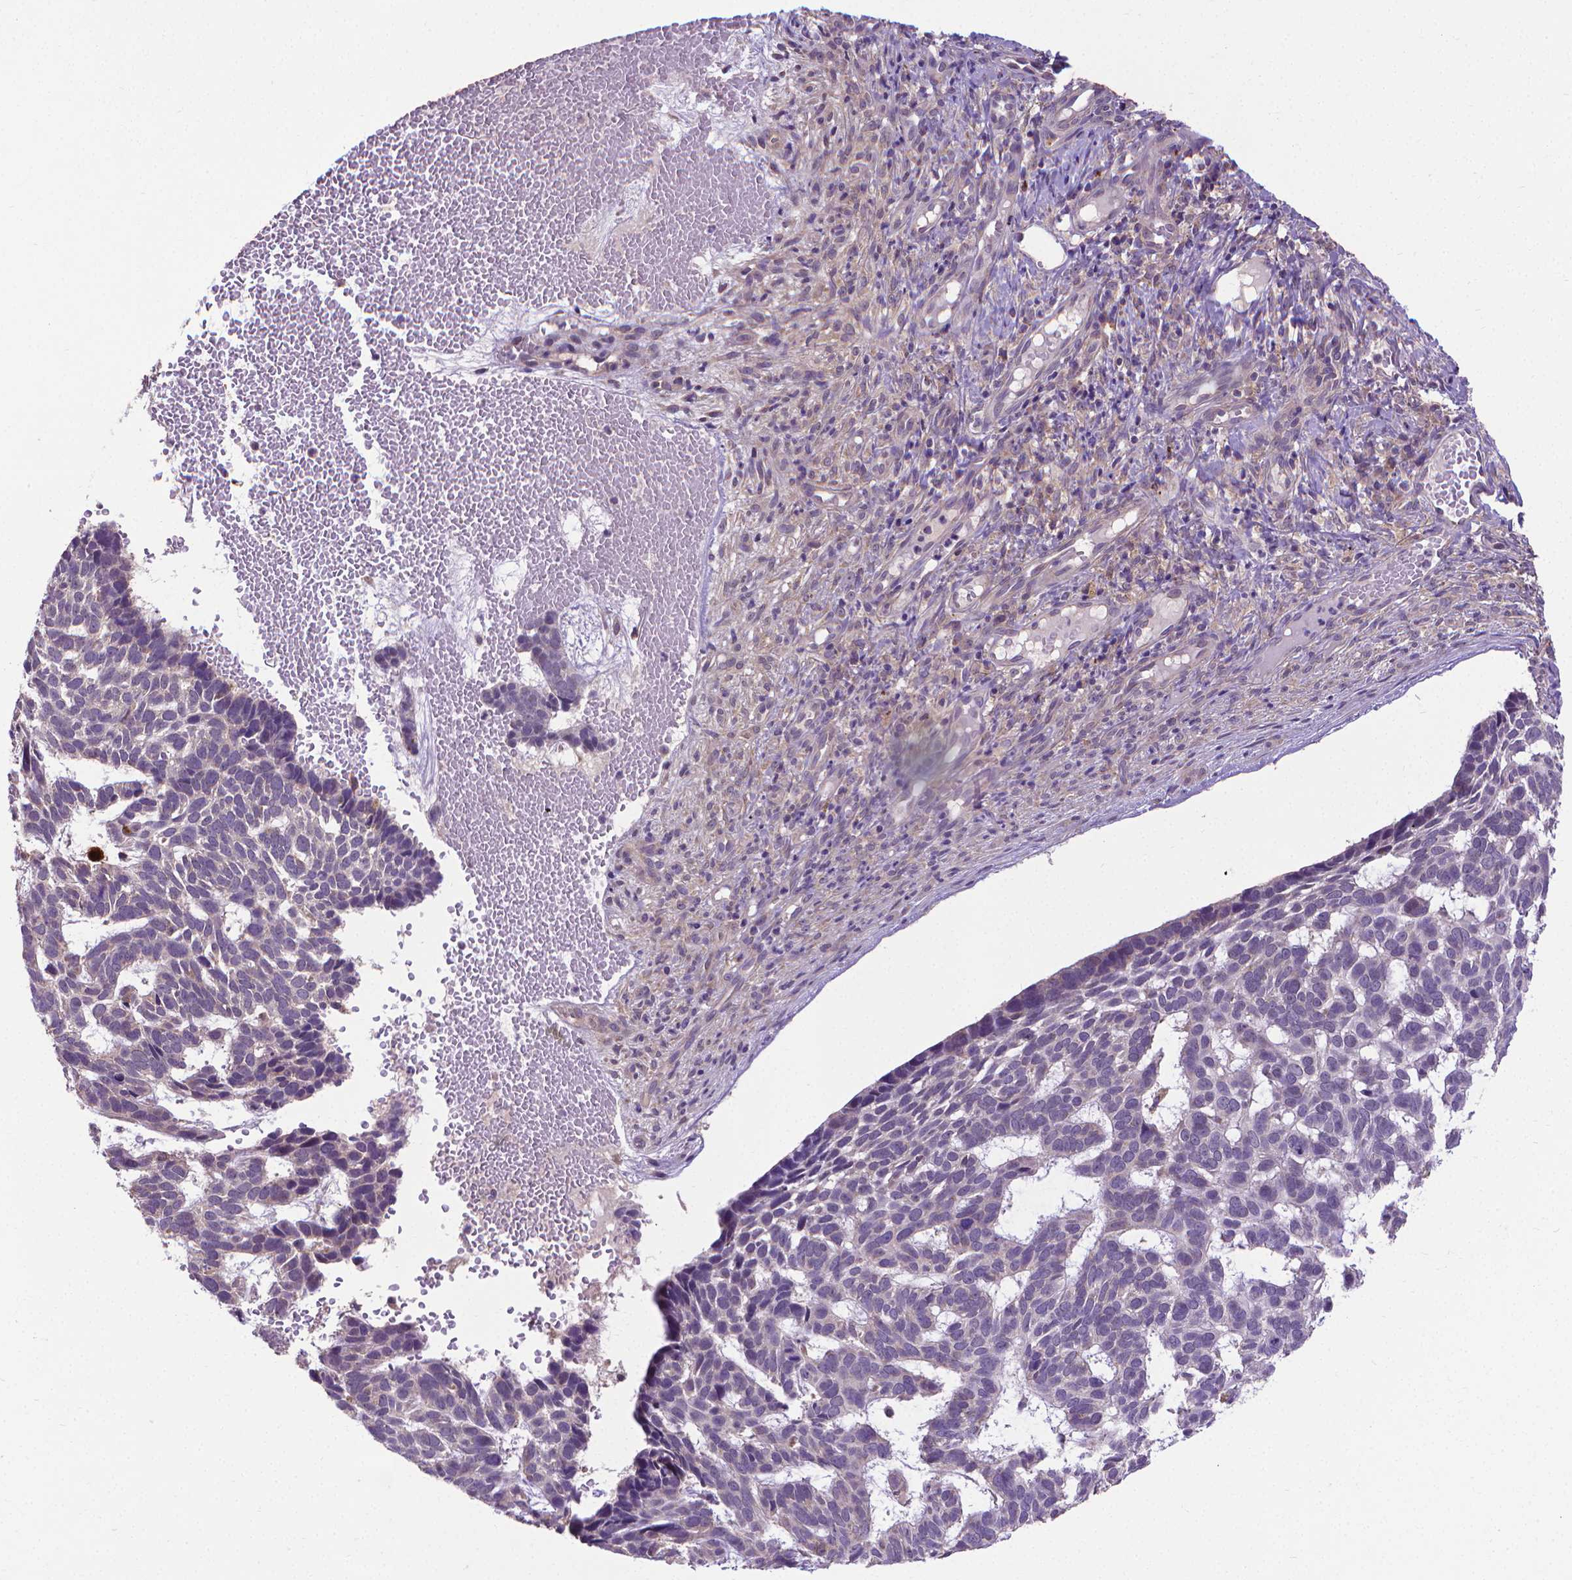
{"staining": {"intensity": "negative", "quantity": "none", "location": "none"}, "tissue": "skin cancer", "cell_type": "Tumor cells", "image_type": "cancer", "snomed": [{"axis": "morphology", "description": "Basal cell carcinoma"}, {"axis": "topography", "description": "Skin"}], "caption": "Immunohistochemical staining of skin basal cell carcinoma exhibits no significant staining in tumor cells.", "gene": "GPR63", "patient": {"sex": "male", "age": 78}}